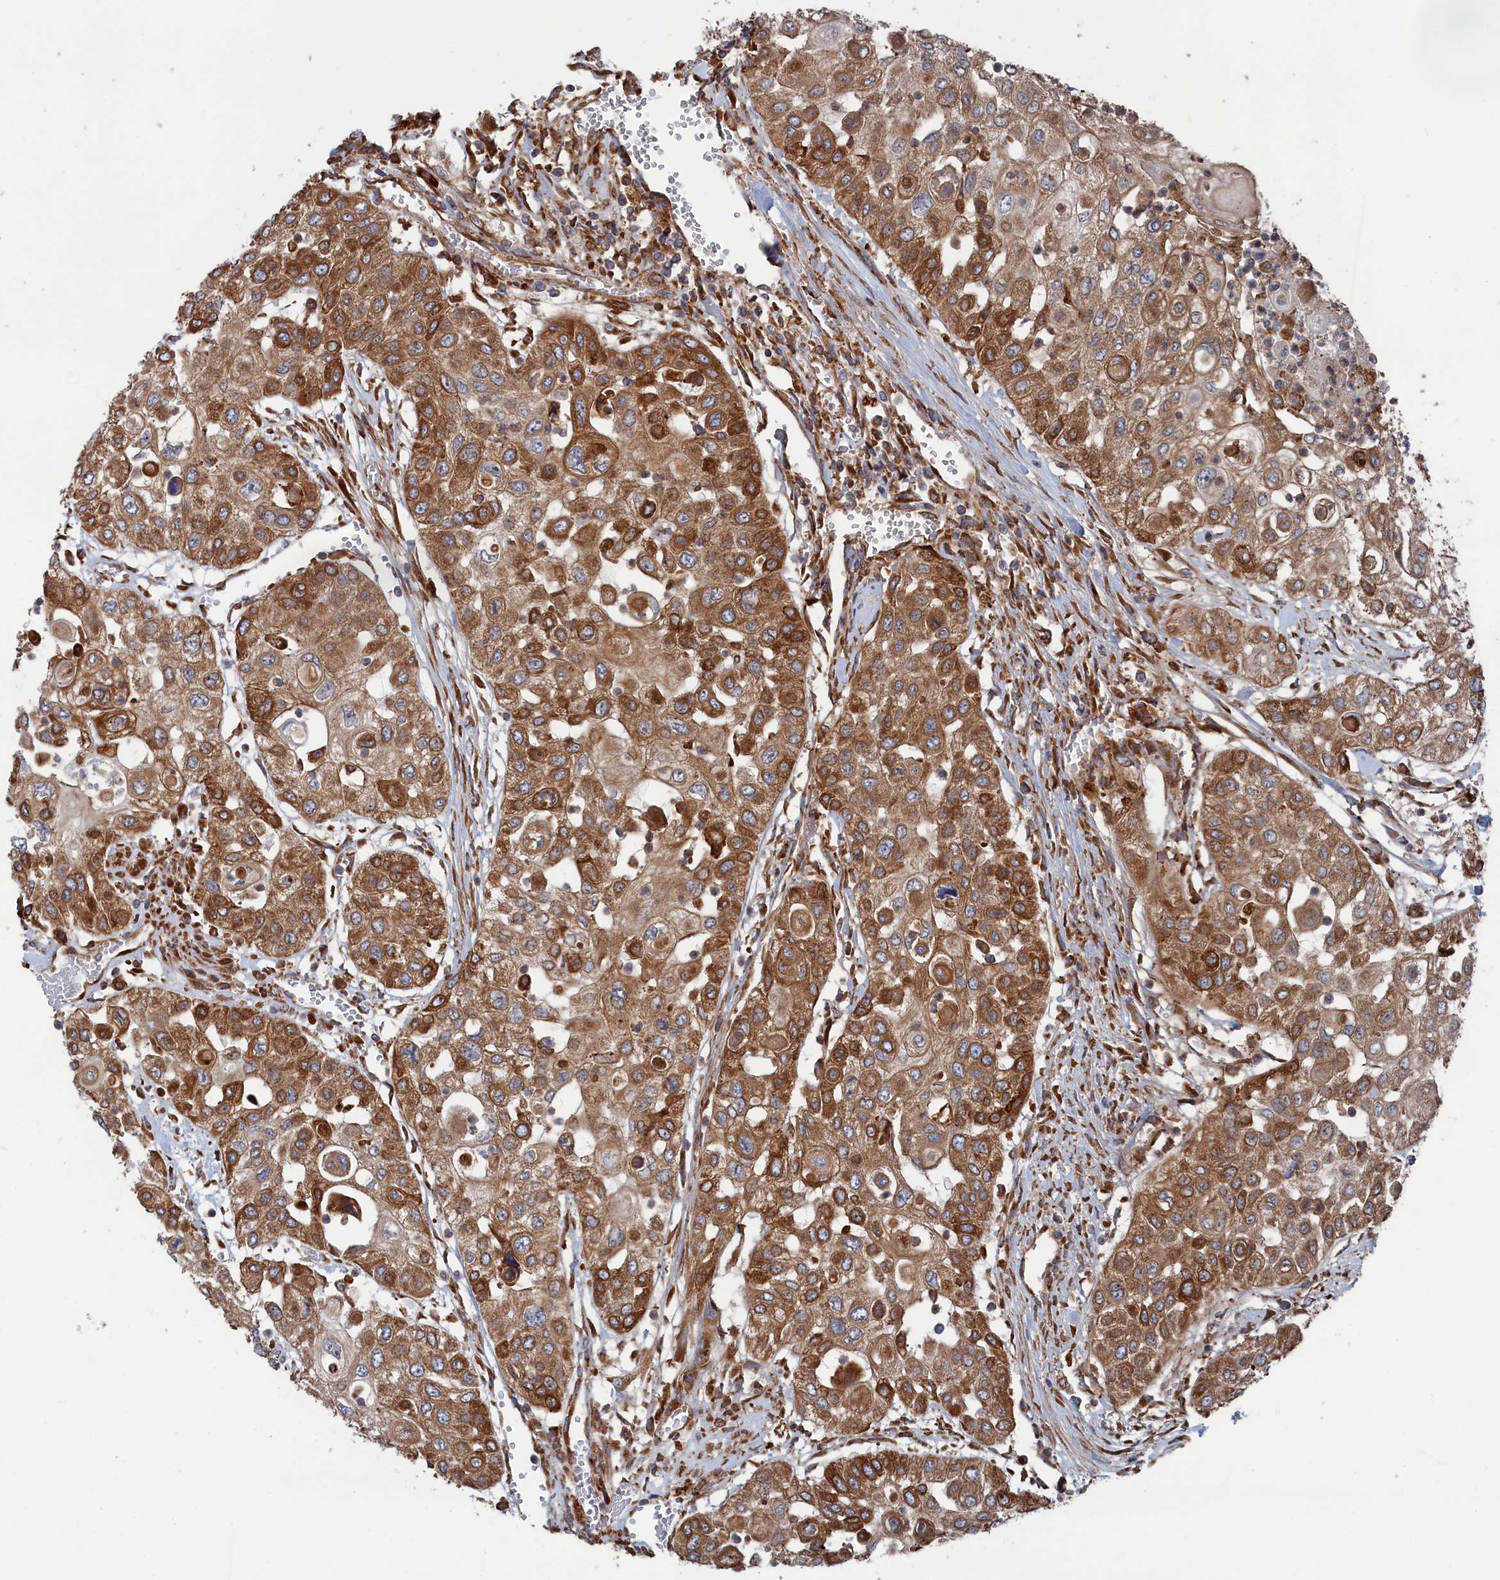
{"staining": {"intensity": "moderate", "quantity": ">75%", "location": "cytoplasmic/membranous"}, "tissue": "urothelial cancer", "cell_type": "Tumor cells", "image_type": "cancer", "snomed": [{"axis": "morphology", "description": "Urothelial carcinoma, High grade"}, {"axis": "topography", "description": "Urinary bladder"}], "caption": "Approximately >75% of tumor cells in urothelial carcinoma (high-grade) display moderate cytoplasmic/membranous protein expression as visualized by brown immunohistochemical staining.", "gene": "BPIFB6", "patient": {"sex": "female", "age": 79}}